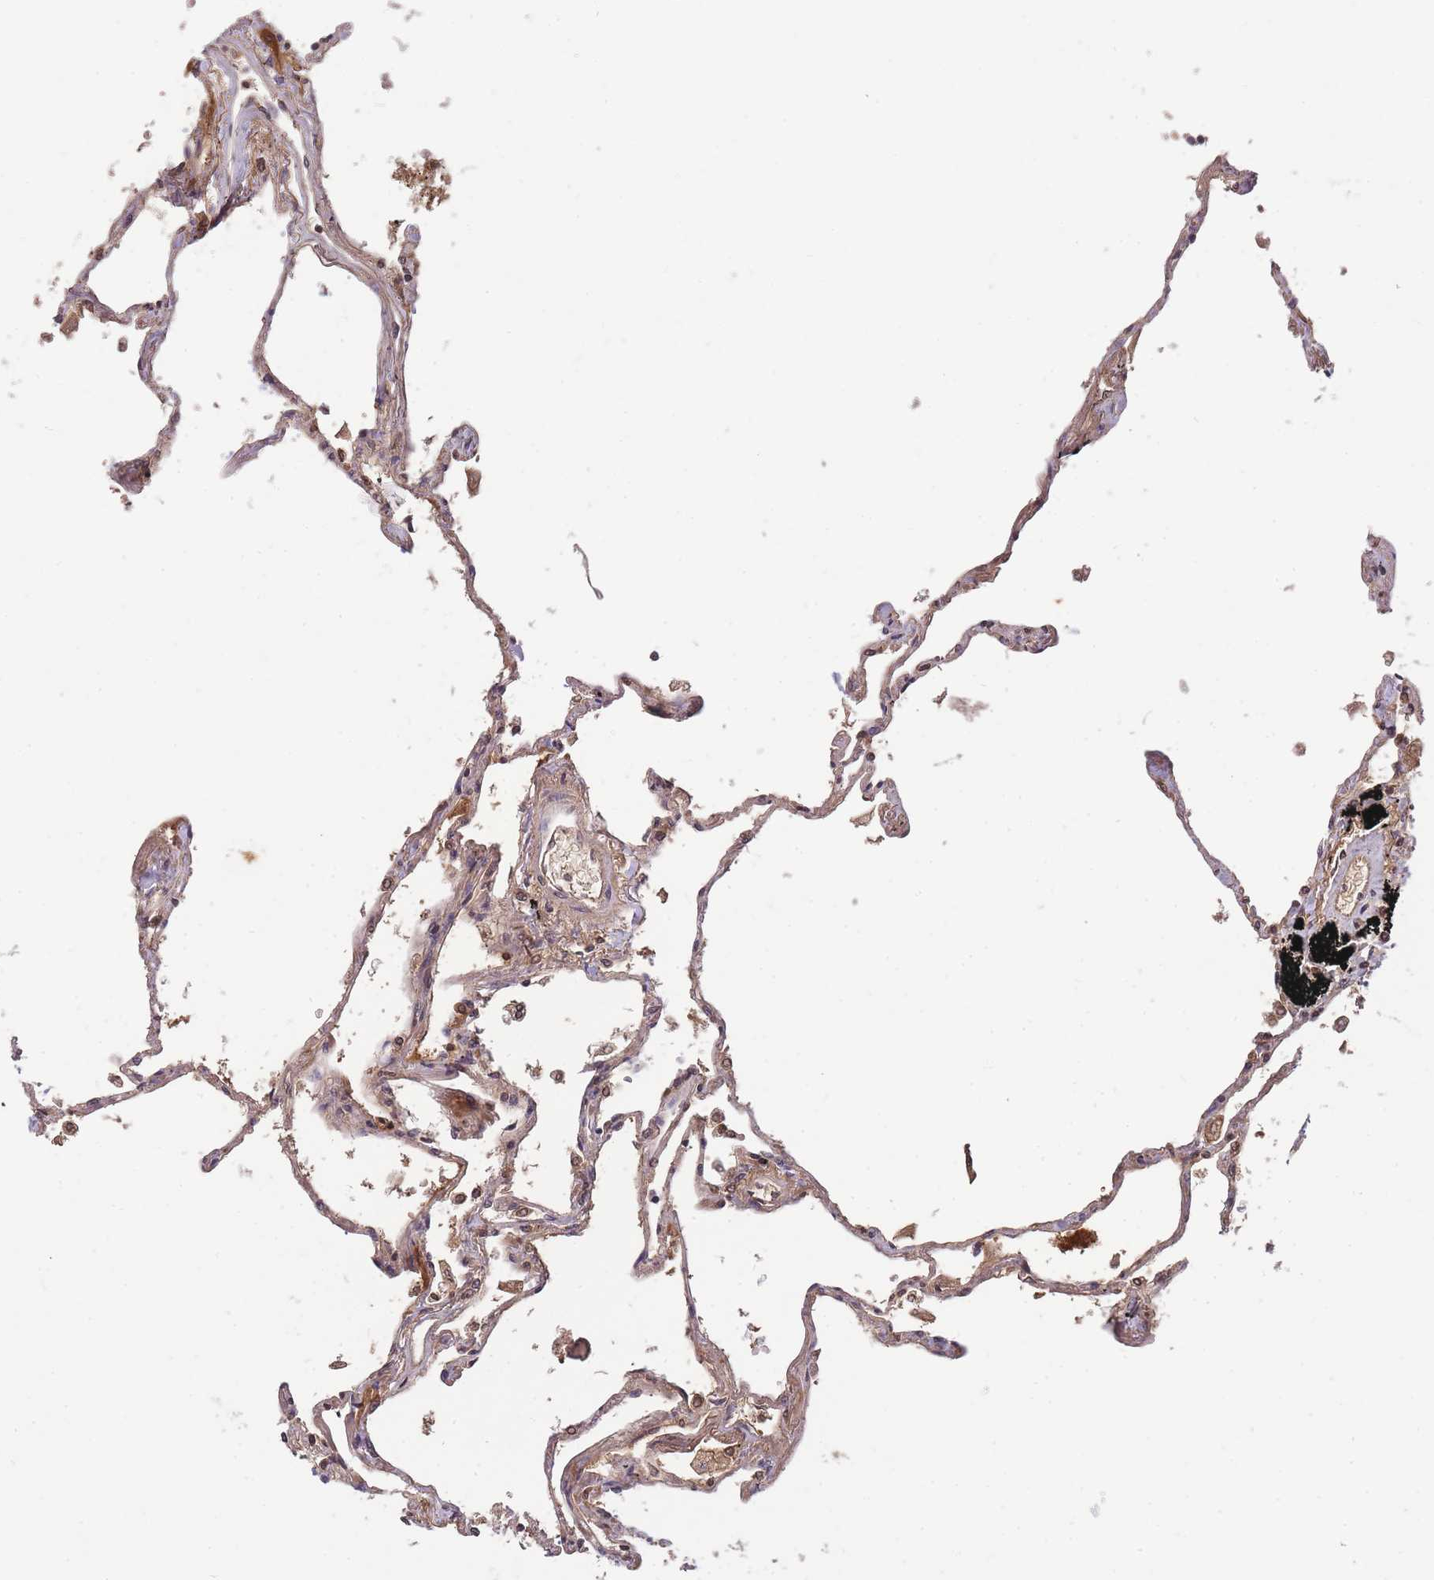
{"staining": {"intensity": "moderate", "quantity": "25%-75%", "location": "cytoplasmic/membranous"}, "tissue": "lung", "cell_type": "Alveolar cells", "image_type": "normal", "snomed": [{"axis": "morphology", "description": "Normal tissue, NOS"}, {"axis": "topography", "description": "Lung"}], "caption": "Human lung stained with a brown dye exhibits moderate cytoplasmic/membranous positive positivity in about 25%-75% of alveolar cells.", "gene": "RALGDS", "patient": {"sex": "female", "age": 67}}